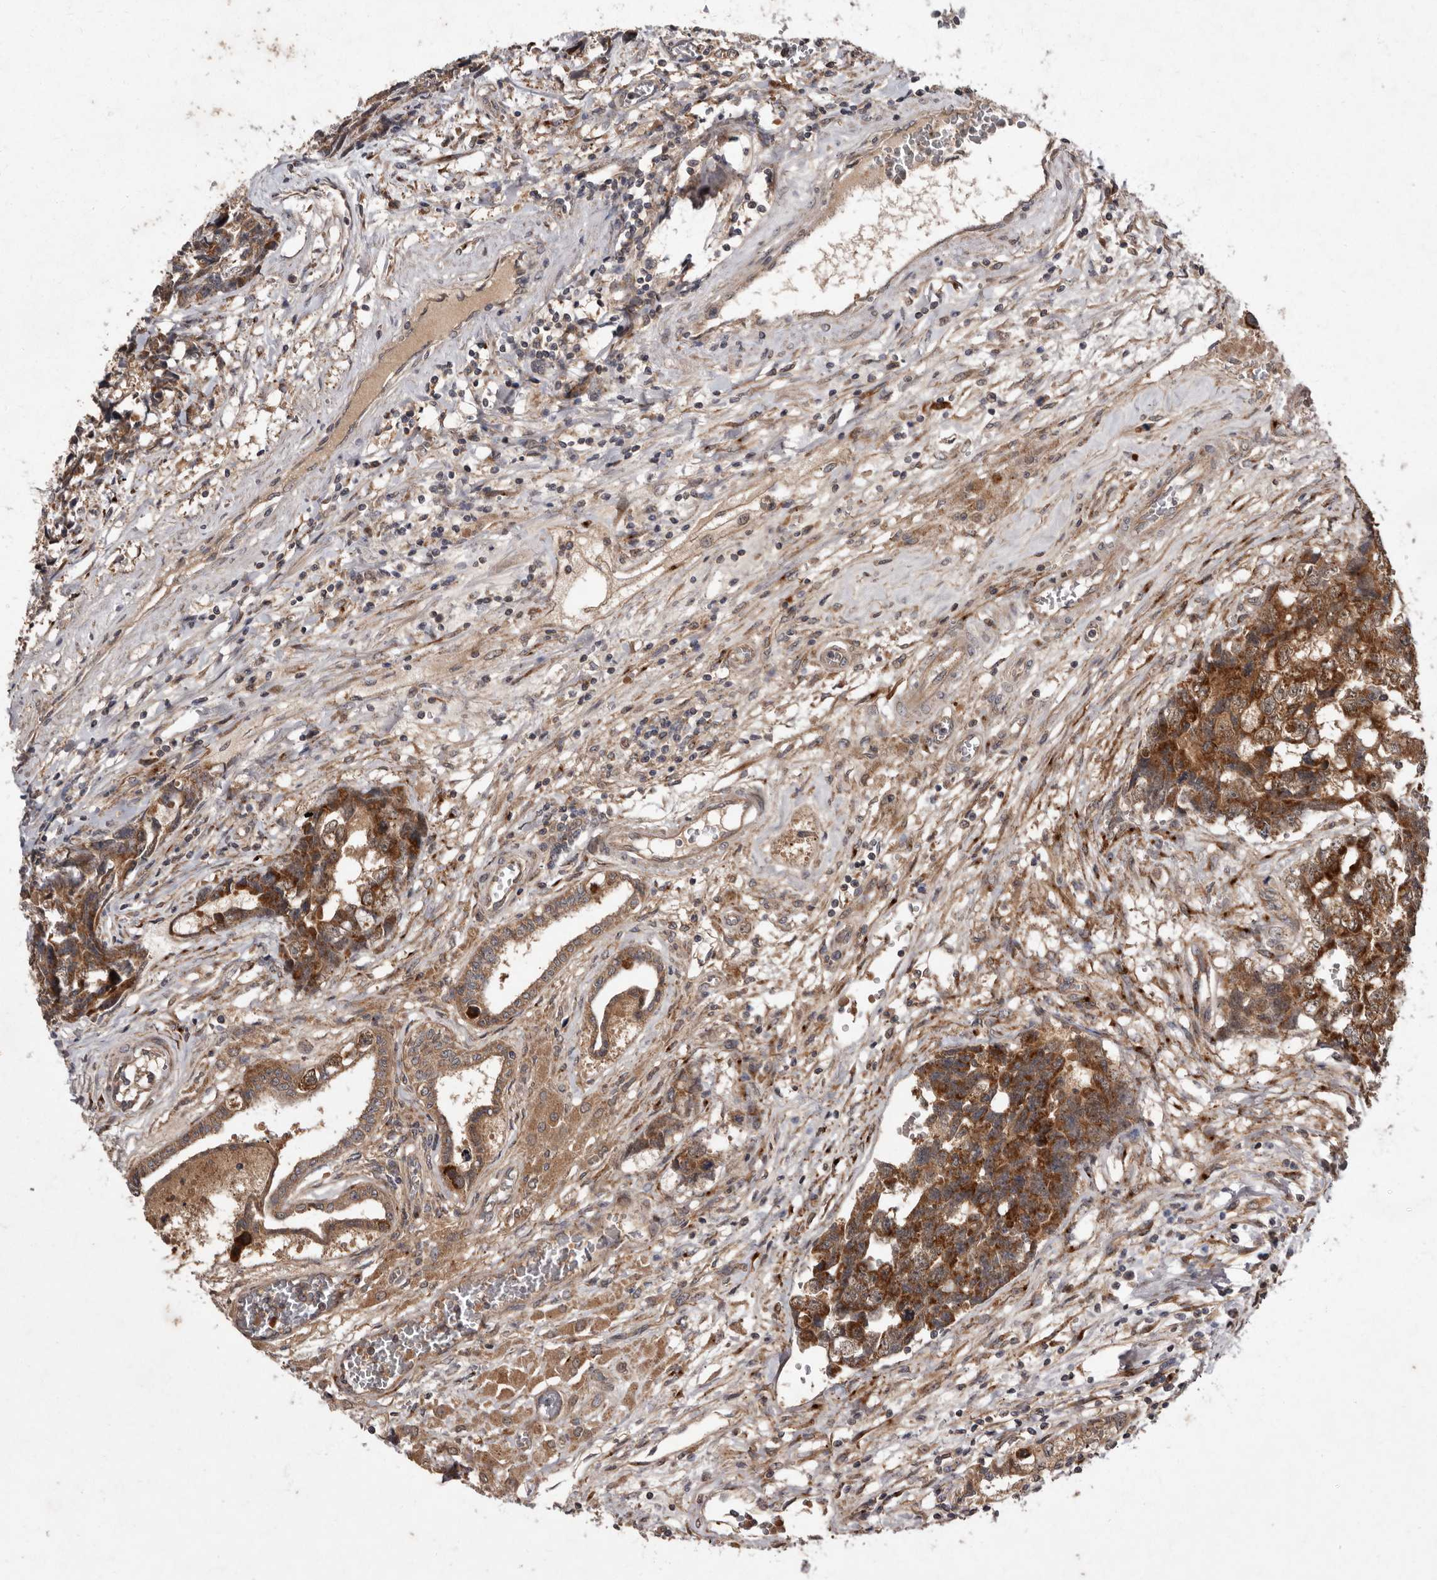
{"staining": {"intensity": "strong", "quantity": ">75%", "location": "cytoplasmic/membranous"}, "tissue": "testis cancer", "cell_type": "Tumor cells", "image_type": "cancer", "snomed": [{"axis": "morphology", "description": "Carcinoma, Embryonal, NOS"}, {"axis": "topography", "description": "Testis"}], "caption": "About >75% of tumor cells in embryonal carcinoma (testis) show strong cytoplasmic/membranous protein positivity as visualized by brown immunohistochemical staining.", "gene": "FLAD1", "patient": {"sex": "male", "age": 31}}